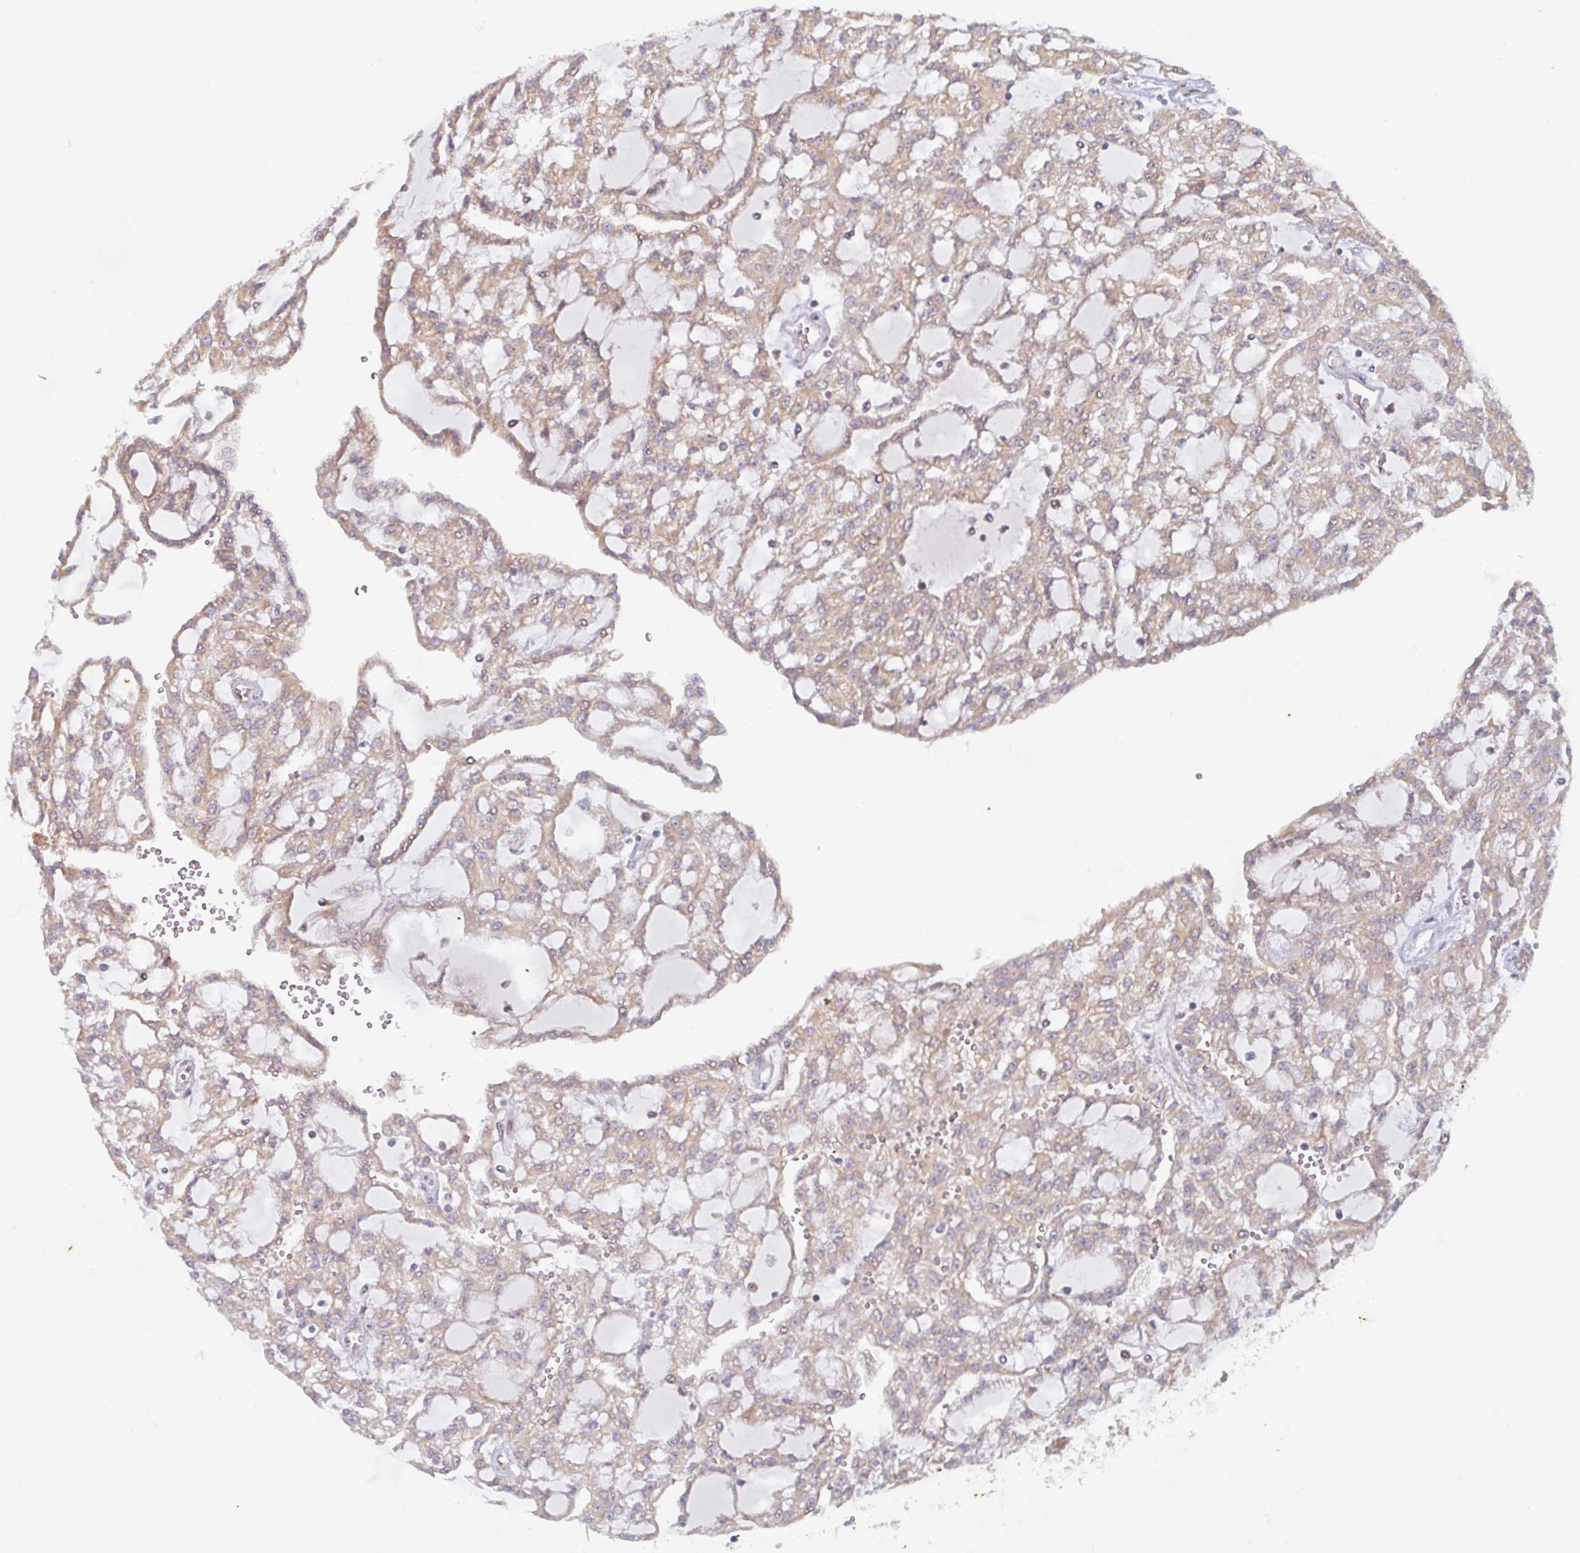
{"staining": {"intensity": "moderate", "quantity": ">75%", "location": "cytoplasmic/membranous"}, "tissue": "renal cancer", "cell_type": "Tumor cells", "image_type": "cancer", "snomed": [{"axis": "morphology", "description": "Adenocarcinoma, NOS"}, {"axis": "topography", "description": "Kidney"}], "caption": "Protein expression analysis of renal cancer reveals moderate cytoplasmic/membranous staining in about >75% of tumor cells.", "gene": "RIT1", "patient": {"sex": "male", "age": 63}}